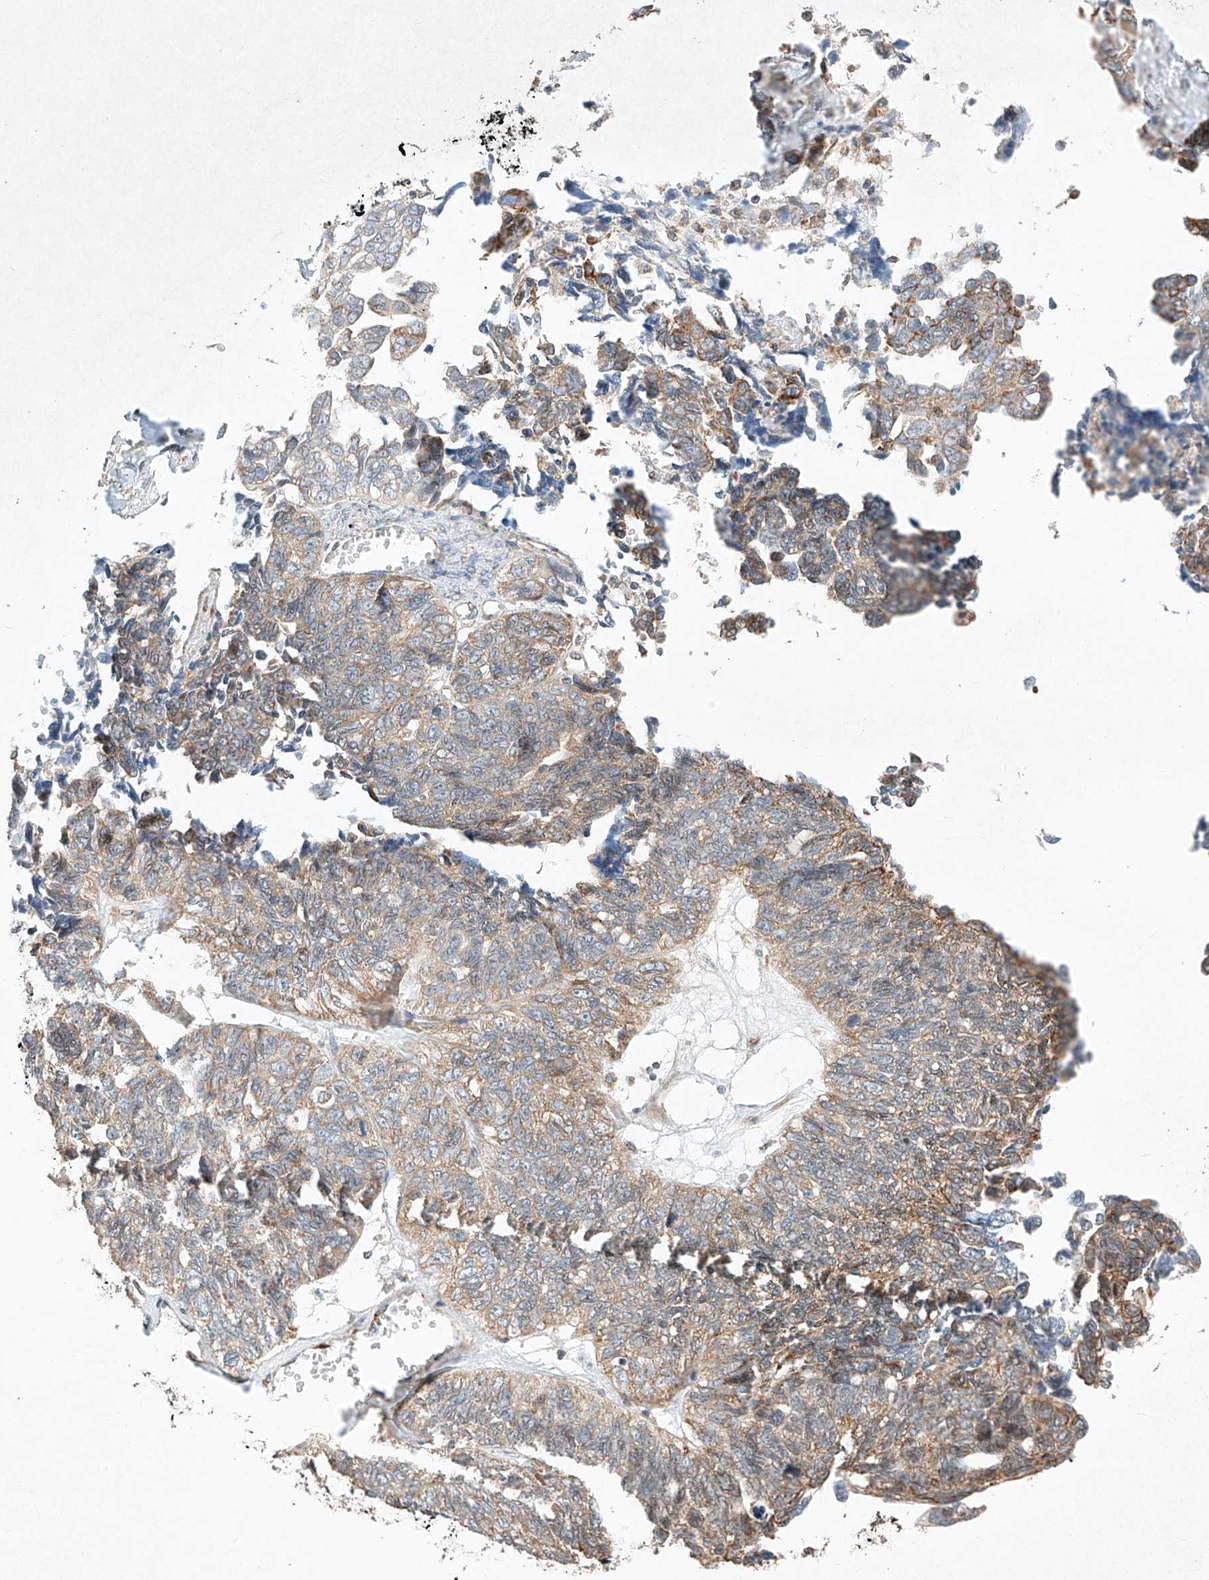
{"staining": {"intensity": "weak", "quantity": ">75%", "location": "cytoplasmic/membranous"}, "tissue": "ovarian cancer", "cell_type": "Tumor cells", "image_type": "cancer", "snomed": [{"axis": "morphology", "description": "Cystadenocarcinoma, serous, NOS"}, {"axis": "topography", "description": "Ovary"}], "caption": "Immunohistochemical staining of human ovarian serous cystadenocarcinoma reveals low levels of weak cytoplasmic/membranous protein positivity in about >75% of tumor cells.", "gene": "SEMA3B", "patient": {"sex": "female", "age": 79}}